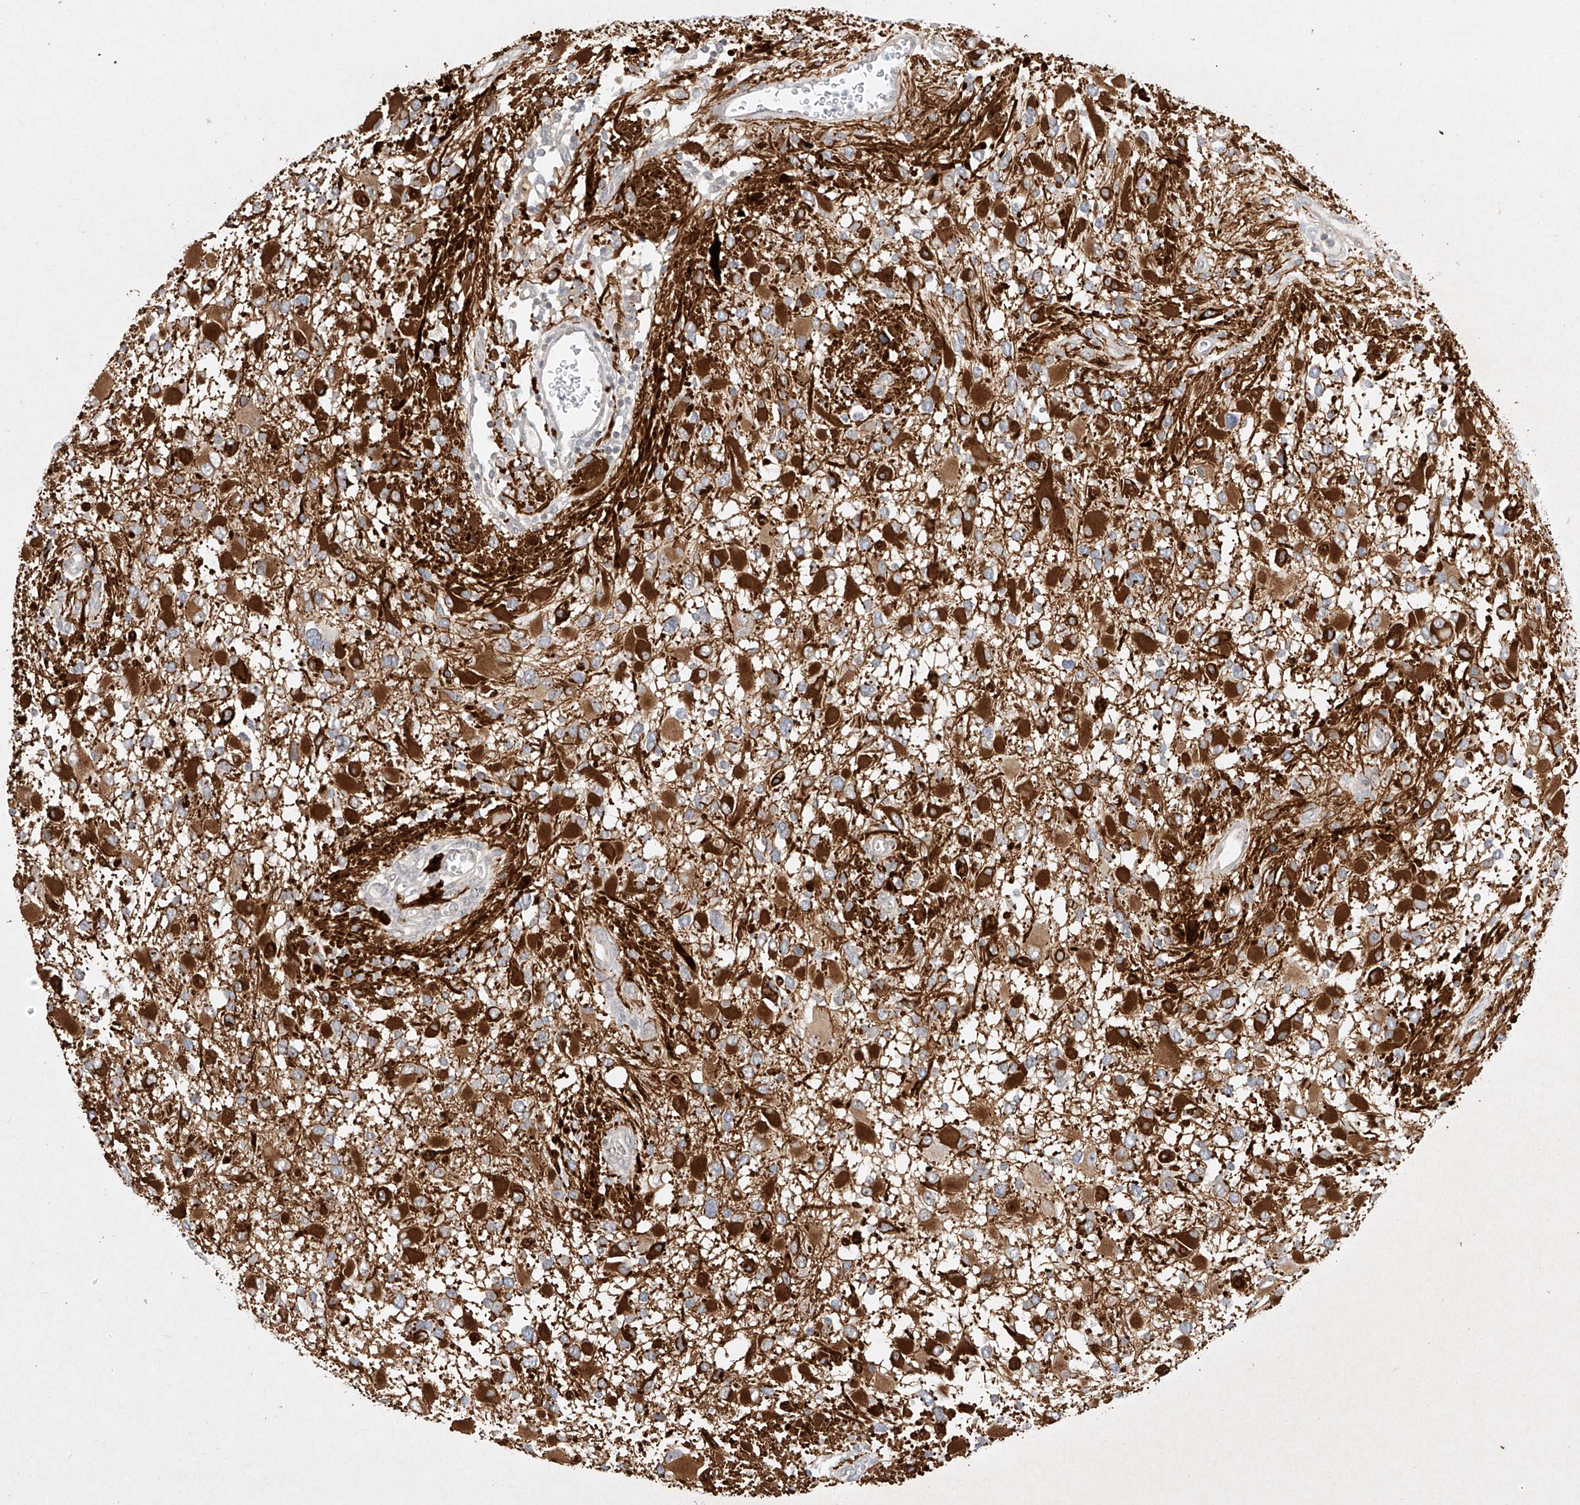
{"staining": {"intensity": "strong", "quantity": "25%-75%", "location": "cytoplasmic/membranous"}, "tissue": "glioma", "cell_type": "Tumor cells", "image_type": "cancer", "snomed": [{"axis": "morphology", "description": "Glioma, malignant, High grade"}, {"axis": "topography", "description": "Brain"}], "caption": "Tumor cells display strong cytoplasmic/membranous staining in about 25%-75% of cells in glioma.", "gene": "TASP1", "patient": {"sex": "male", "age": 53}}